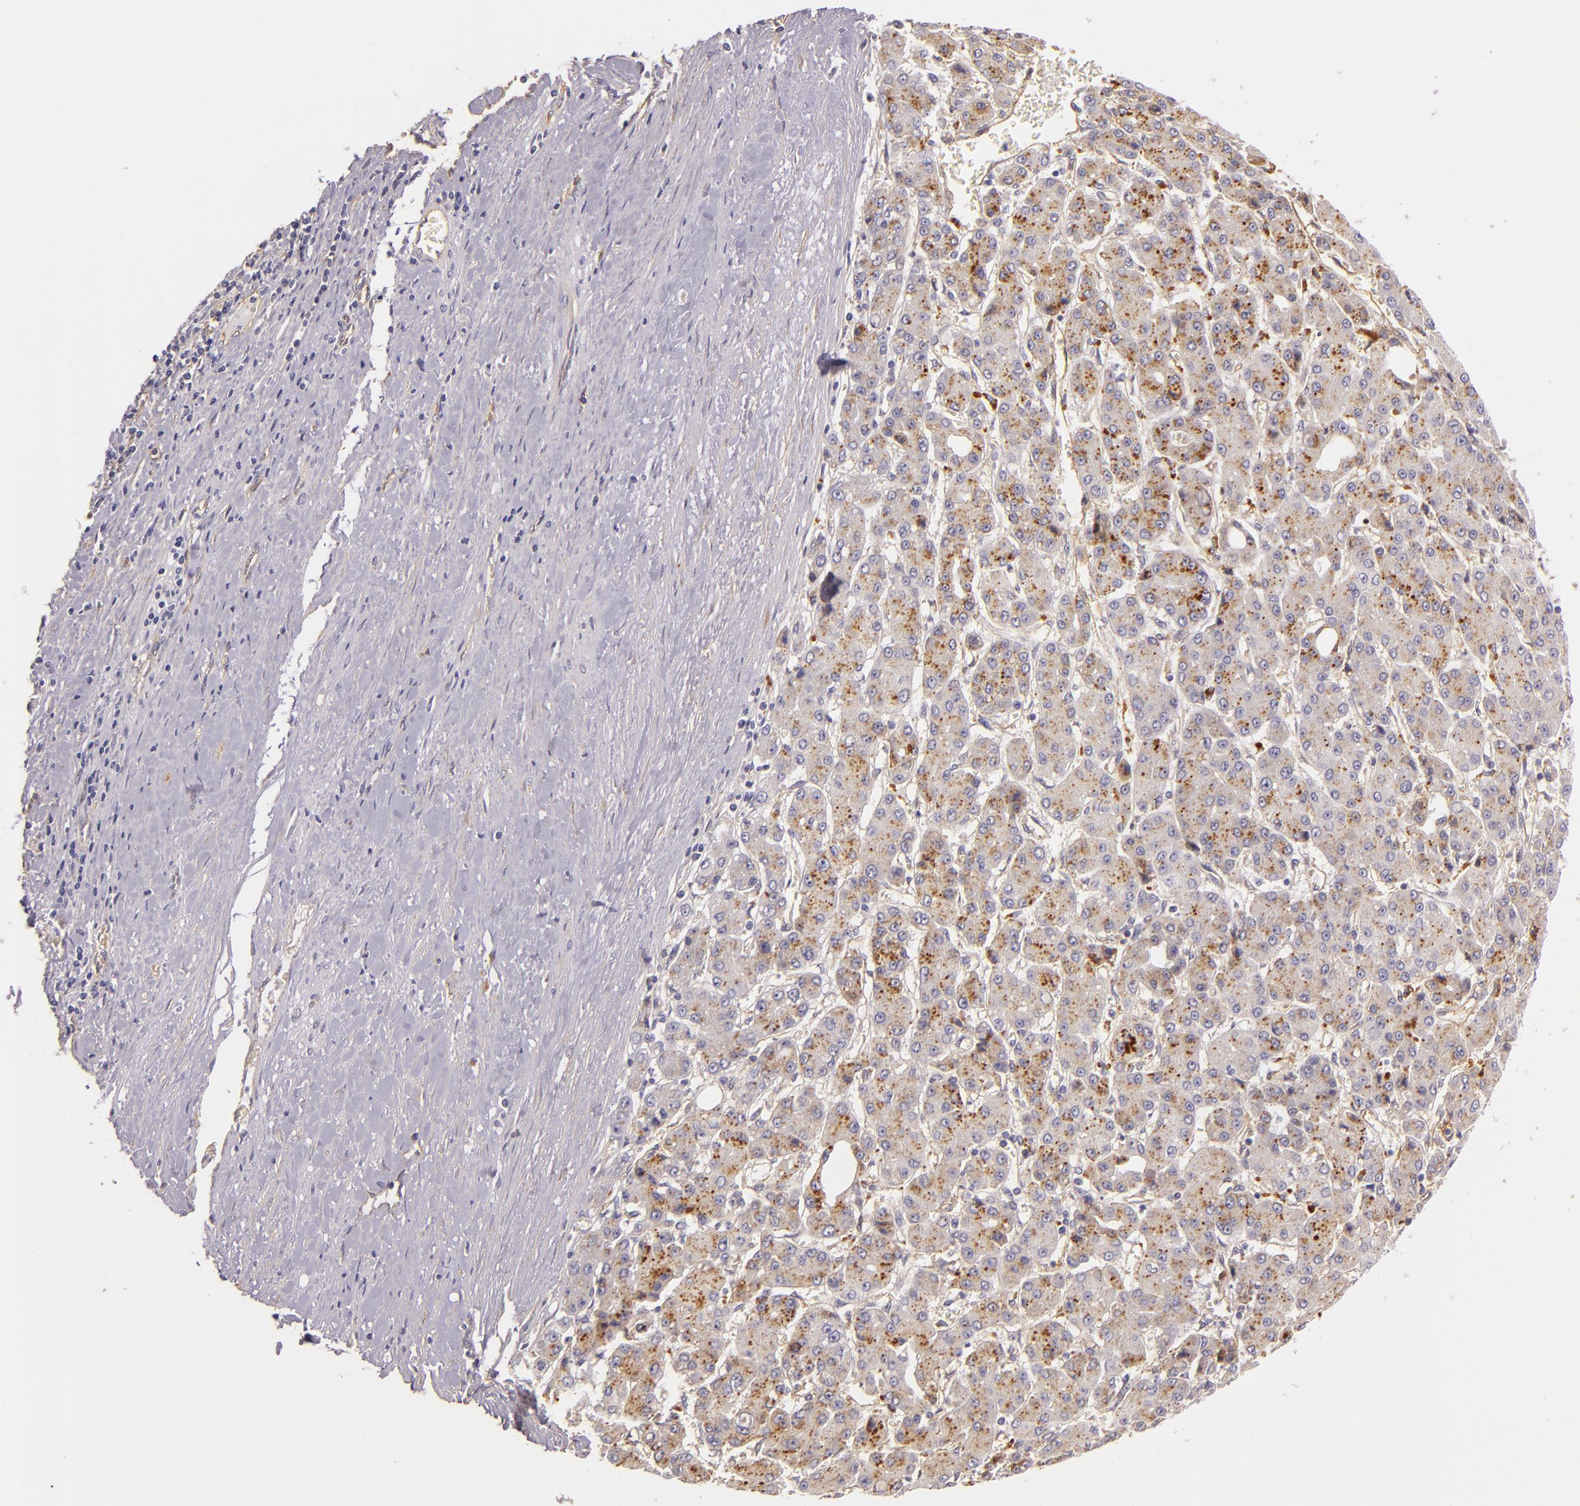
{"staining": {"intensity": "moderate", "quantity": "25%-75%", "location": "cytoplasmic/membranous"}, "tissue": "liver cancer", "cell_type": "Tumor cells", "image_type": "cancer", "snomed": [{"axis": "morphology", "description": "Carcinoma, Hepatocellular, NOS"}, {"axis": "topography", "description": "Liver"}], "caption": "Liver cancer (hepatocellular carcinoma) was stained to show a protein in brown. There is medium levels of moderate cytoplasmic/membranous expression in about 25%-75% of tumor cells.", "gene": "CTSF", "patient": {"sex": "male", "age": 69}}